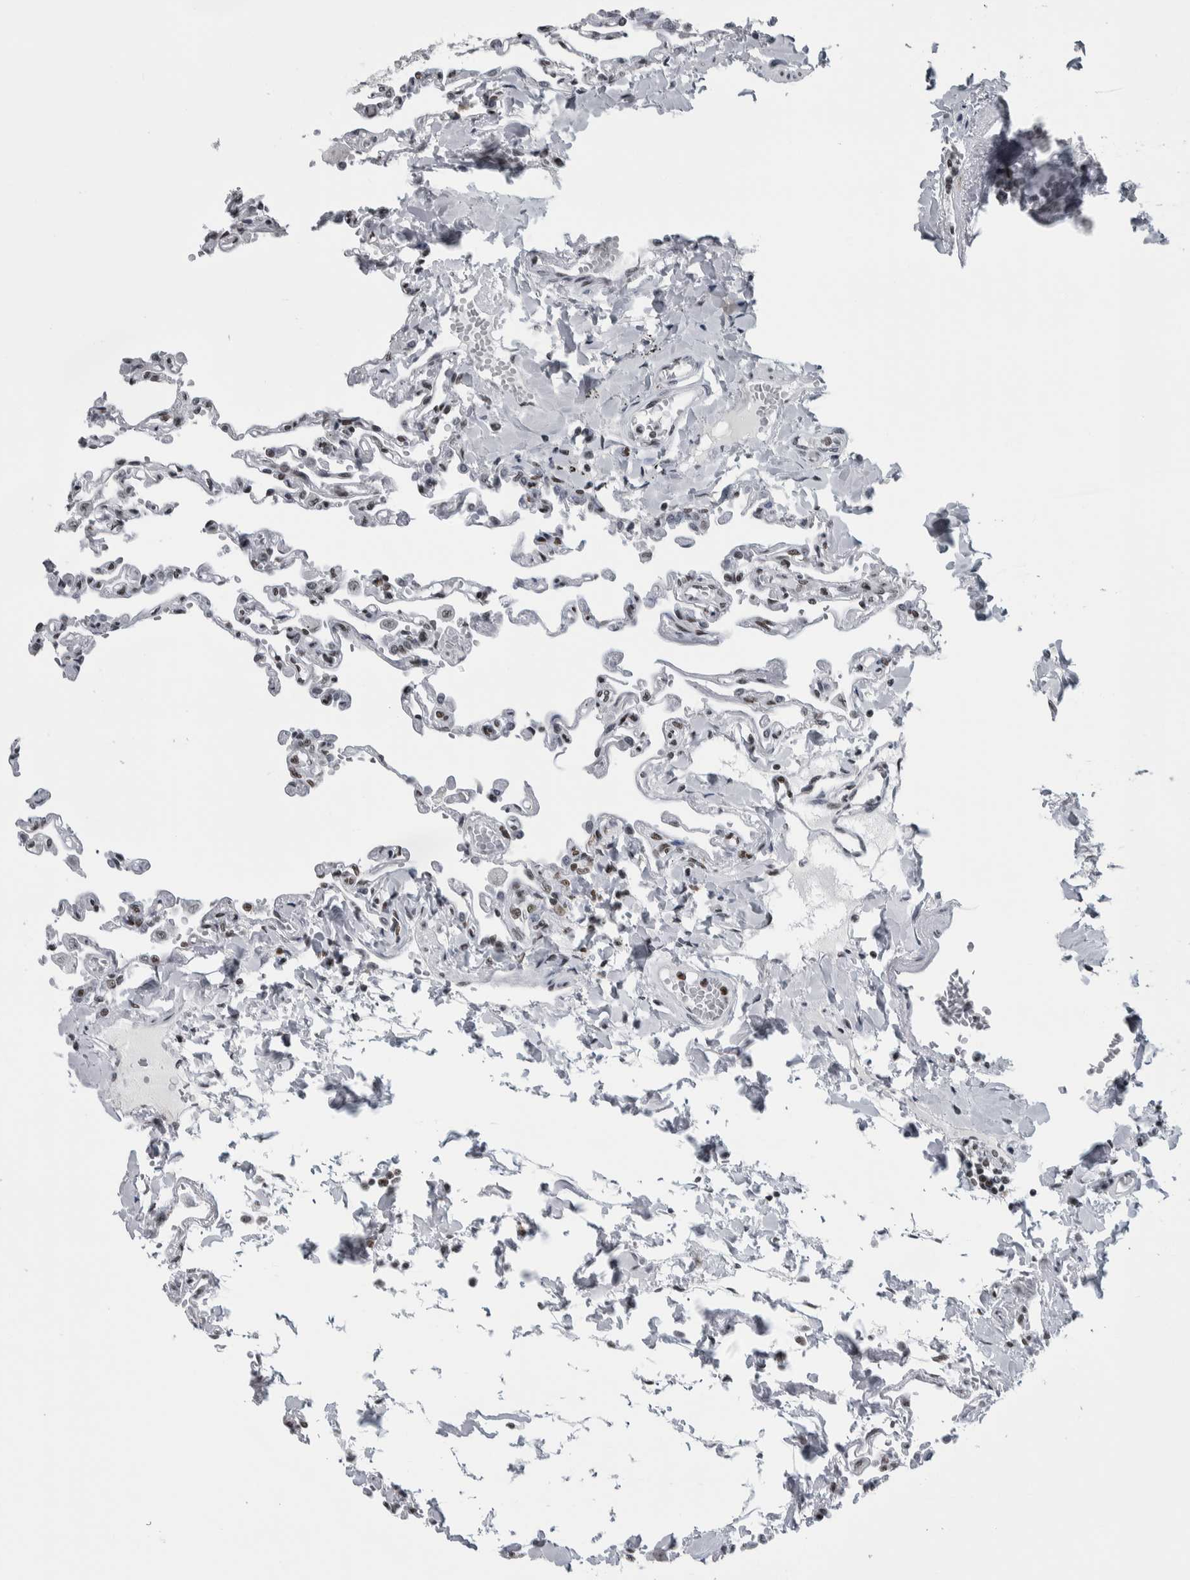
{"staining": {"intensity": "moderate", "quantity": "25%-75%", "location": "nuclear"}, "tissue": "lung", "cell_type": "Alveolar cells", "image_type": "normal", "snomed": [{"axis": "morphology", "description": "Normal tissue, NOS"}, {"axis": "topography", "description": "Lung"}], "caption": "Human lung stained with a brown dye reveals moderate nuclear positive positivity in about 25%-75% of alveolar cells.", "gene": "TOP2B", "patient": {"sex": "male", "age": 21}}